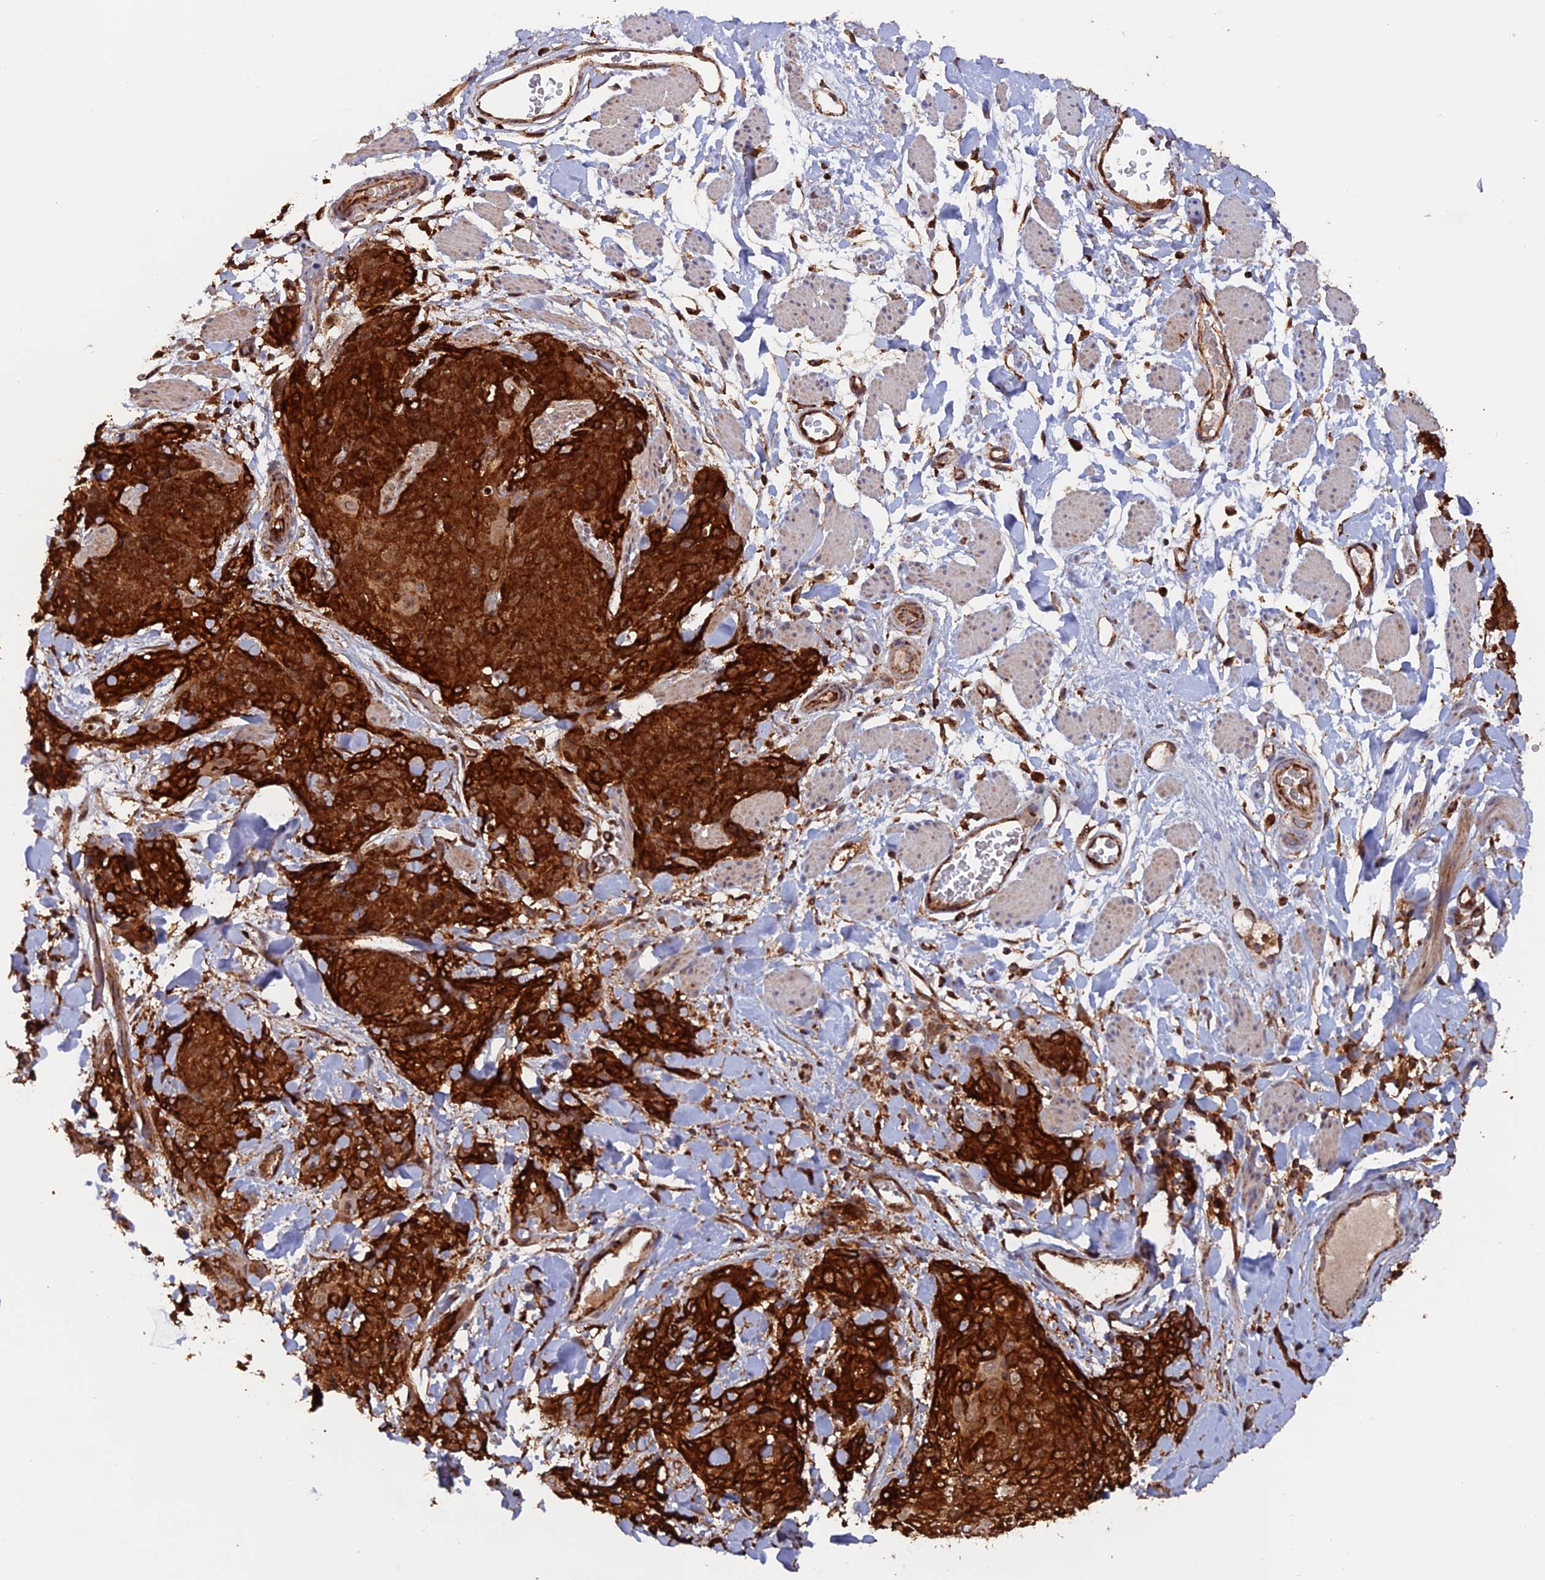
{"staining": {"intensity": "strong", "quantity": ">75%", "location": "cytoplasmic/membranous"}, "tissue": "skin cancer", "cell_type": "Tumor cells", "image_type": "cancer", "snomed": [{"axis": "morphology", "description": "Squamous cell carcinoma, NOS"}, {"axis": "topography", "description": "Skin"}, {"axis": "topography", "description": "Vulva"}], "caption": "There is high levels of strong cytoplasmic/membranous staining in tumor cells of skin cancer (squamous cell carcinoma), as demonstrated by immunohistochemical staining (brown color).", "gene": "DTYMK", "patient": {"sex": "female", "age": 85}}